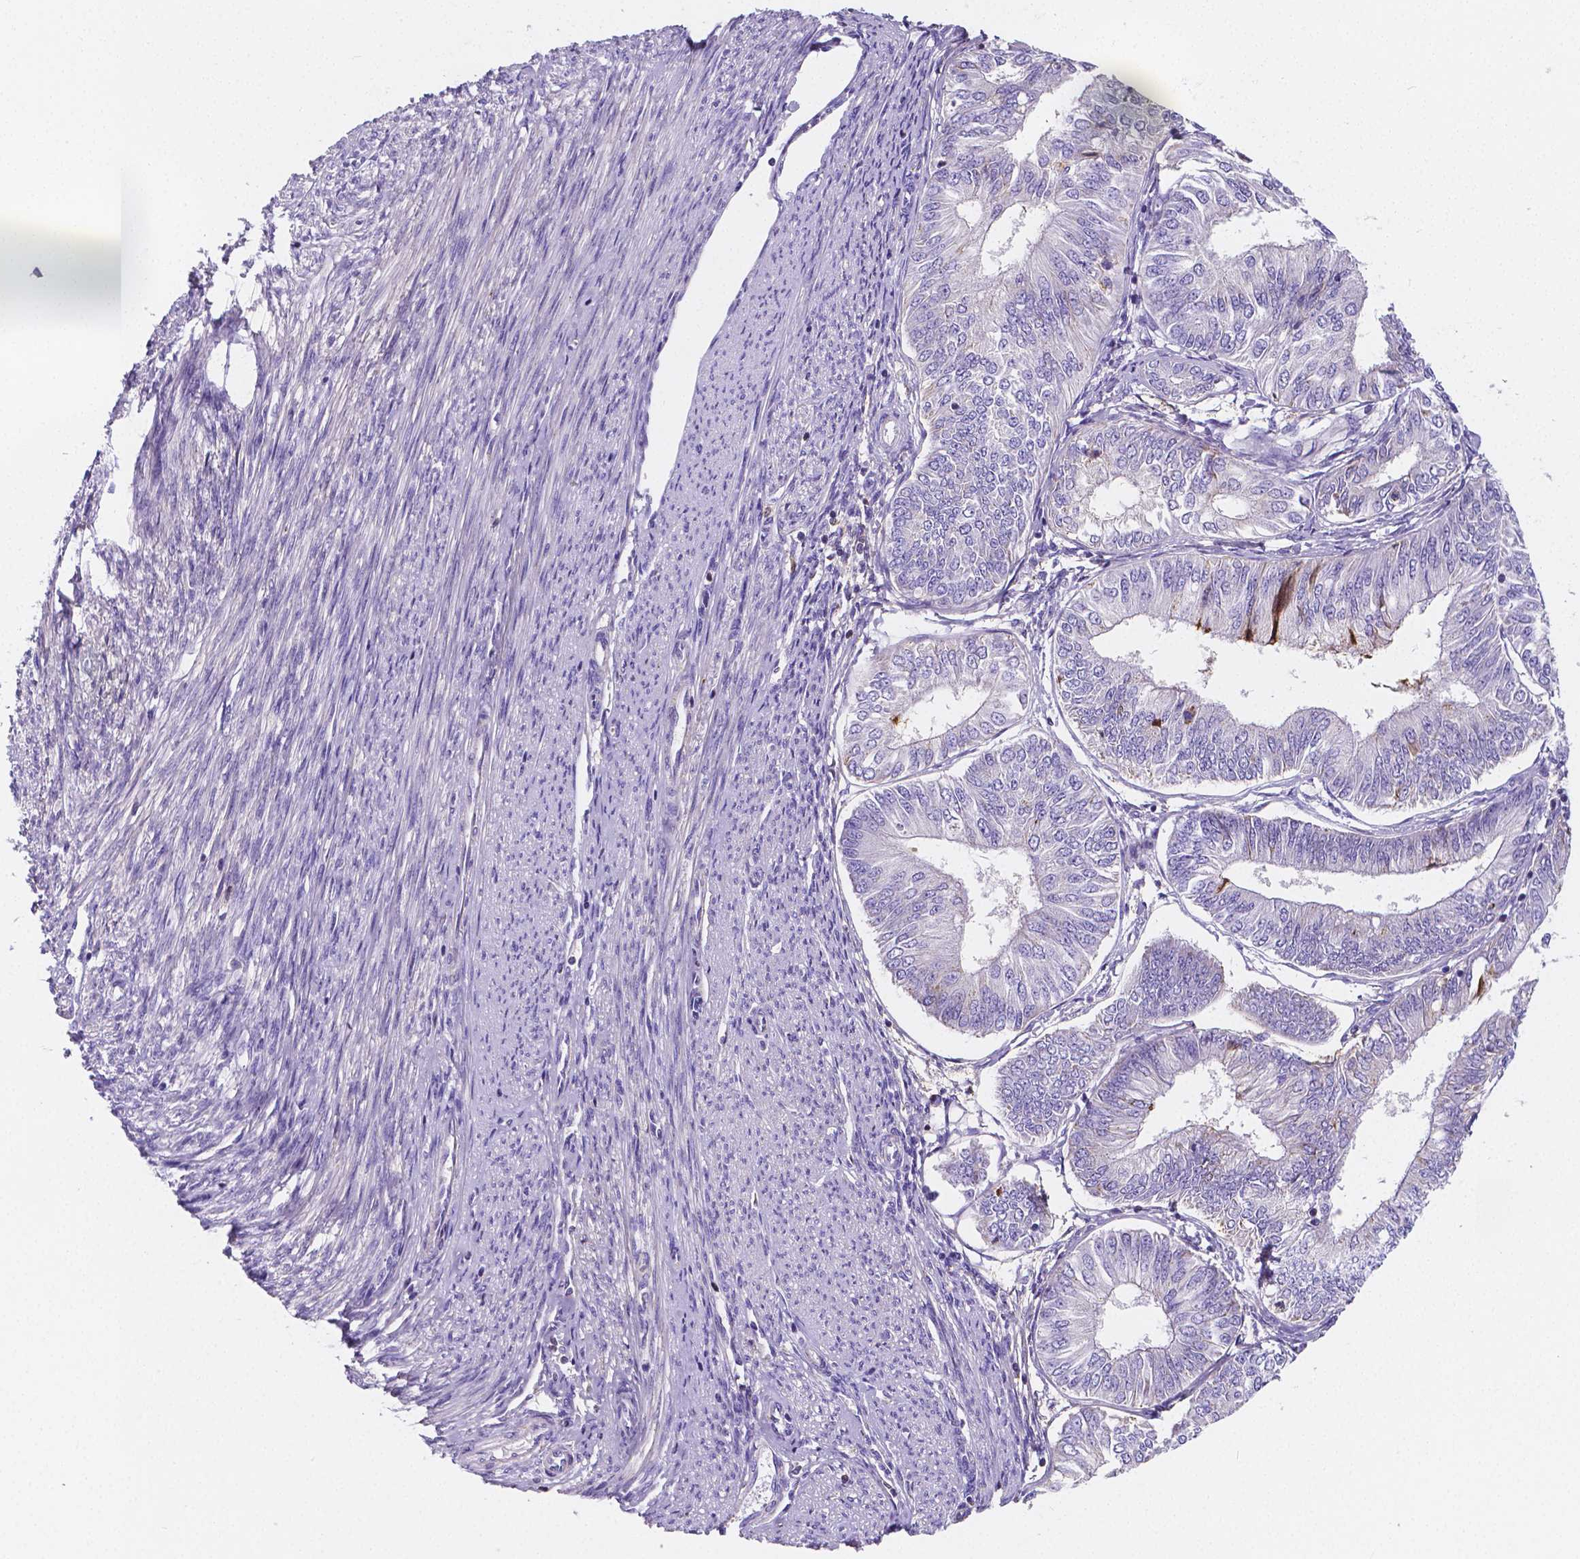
{"staining": {"intensity": "negative", "quantity": "none", "location": "none"}, "tissue": "endometrial cancer", "cell_type": "Tumor cells", "image_type": "cancer", "snomed": [{"axis": "morphology", "description": "Adenocarcinoma, NOS"}, {"axis": "topography", "description": "Endometrium"}], "caption": "IHC histopathology image of human adenocarcinoma (endometrial) stained for a protein (brown), which demonstrates no staining in tumor cells.", "gene": "GABRD", "patient": {"sex": "female", "age": 58}}